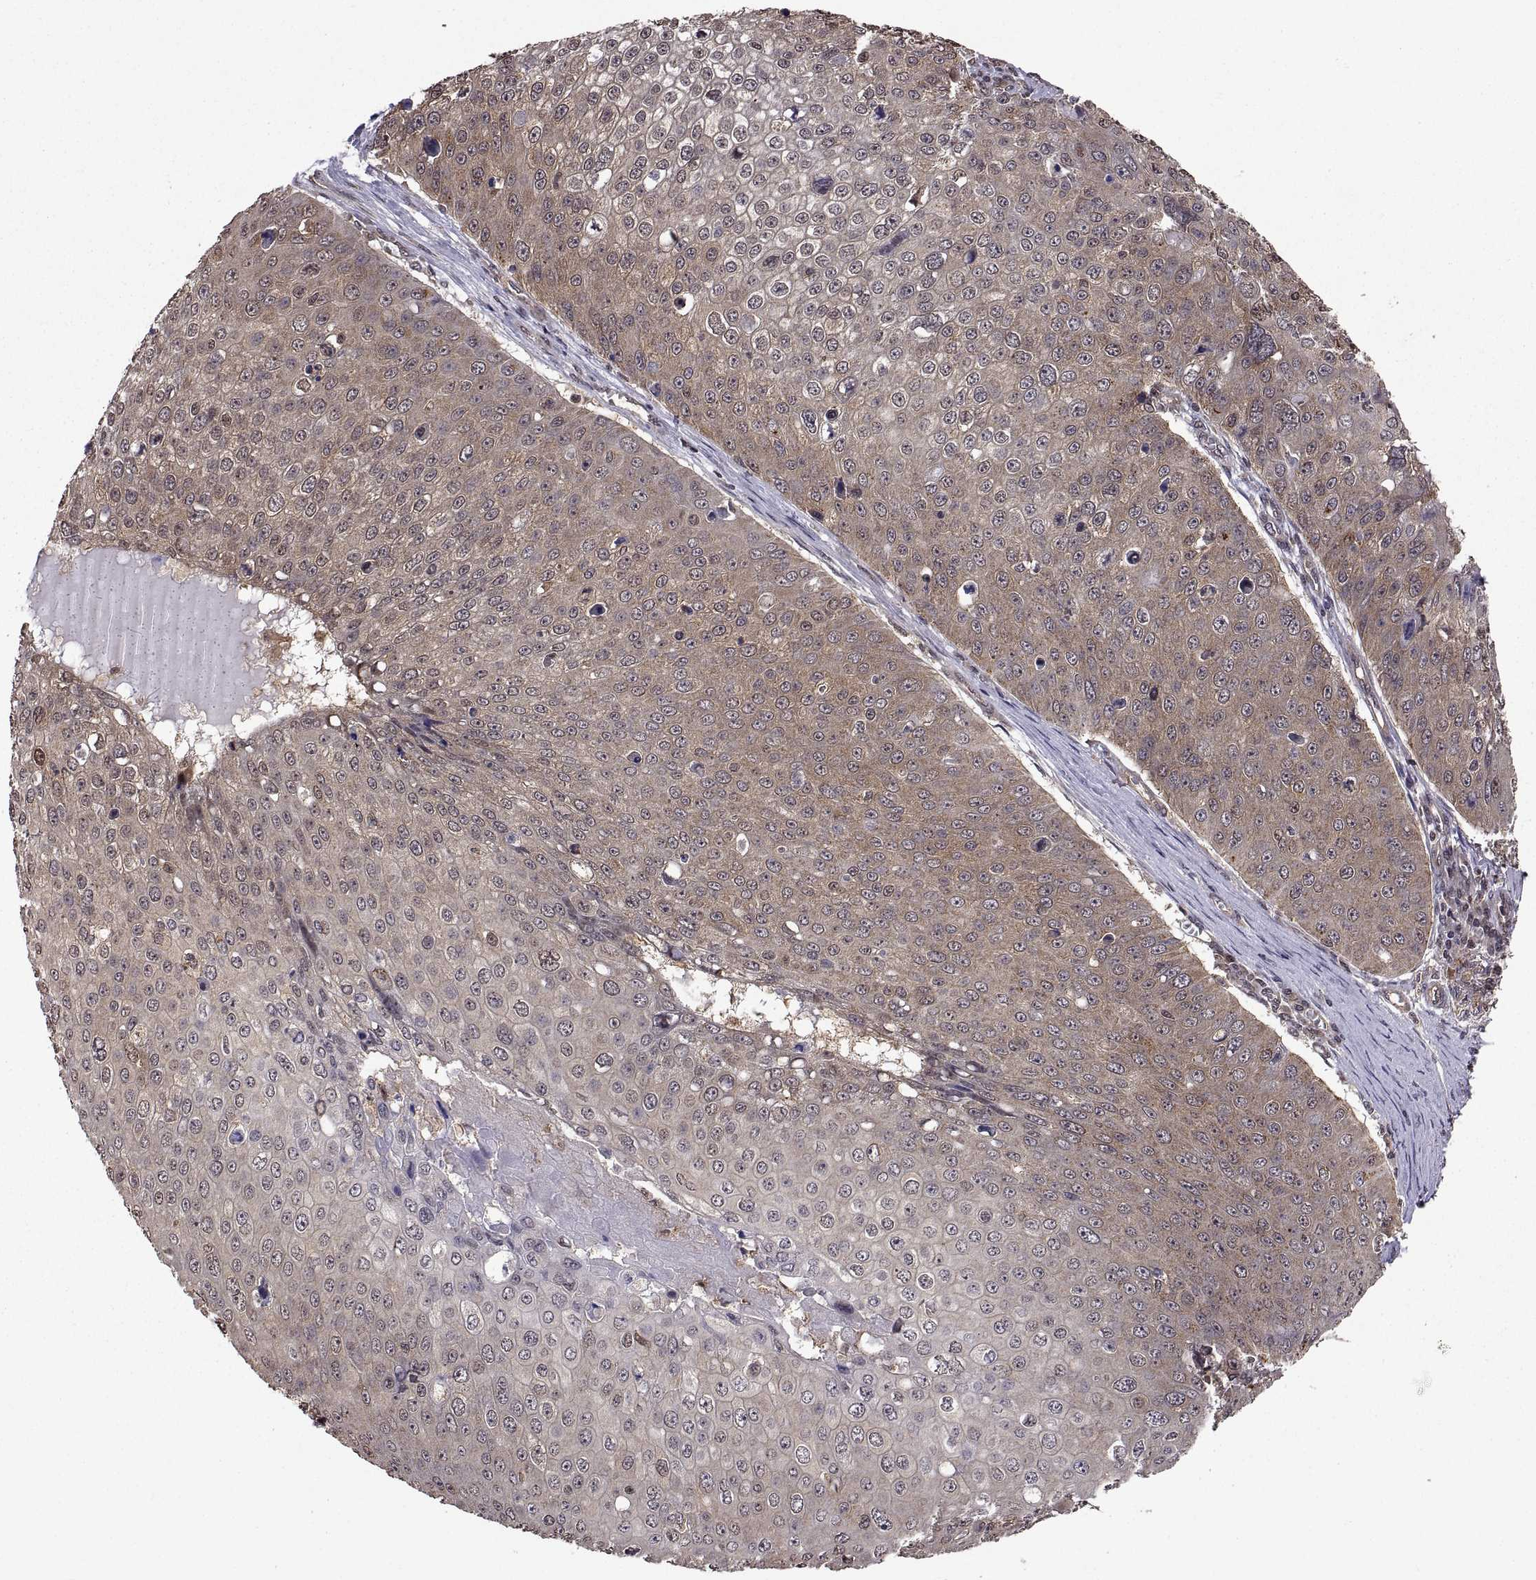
{"staining": {"intensity": "weak", "quantity": "25%-75%", "location": "cytoplasmic/membranous"}, "tissue": "skin cancer", "cell_type": "Tumor cells", "image_type": "cancer", "snomed": [{"axis": "morphology", "description": "Squamous cell carcinoma, NOS"}, {"axis": "topography", "description": "Skin"}], "caption": "Immunohistochemical staining of squamous cell carcinoma (skin) exhibits low levels of weak cytoplasmic/membranous protein expression in about 25%-75% of tumor cells. (DAB = brown stain, brightfield microscopy at high magnification).", "gene": "ZNRF2", "patient": {"sex": "male", "age": 71}}